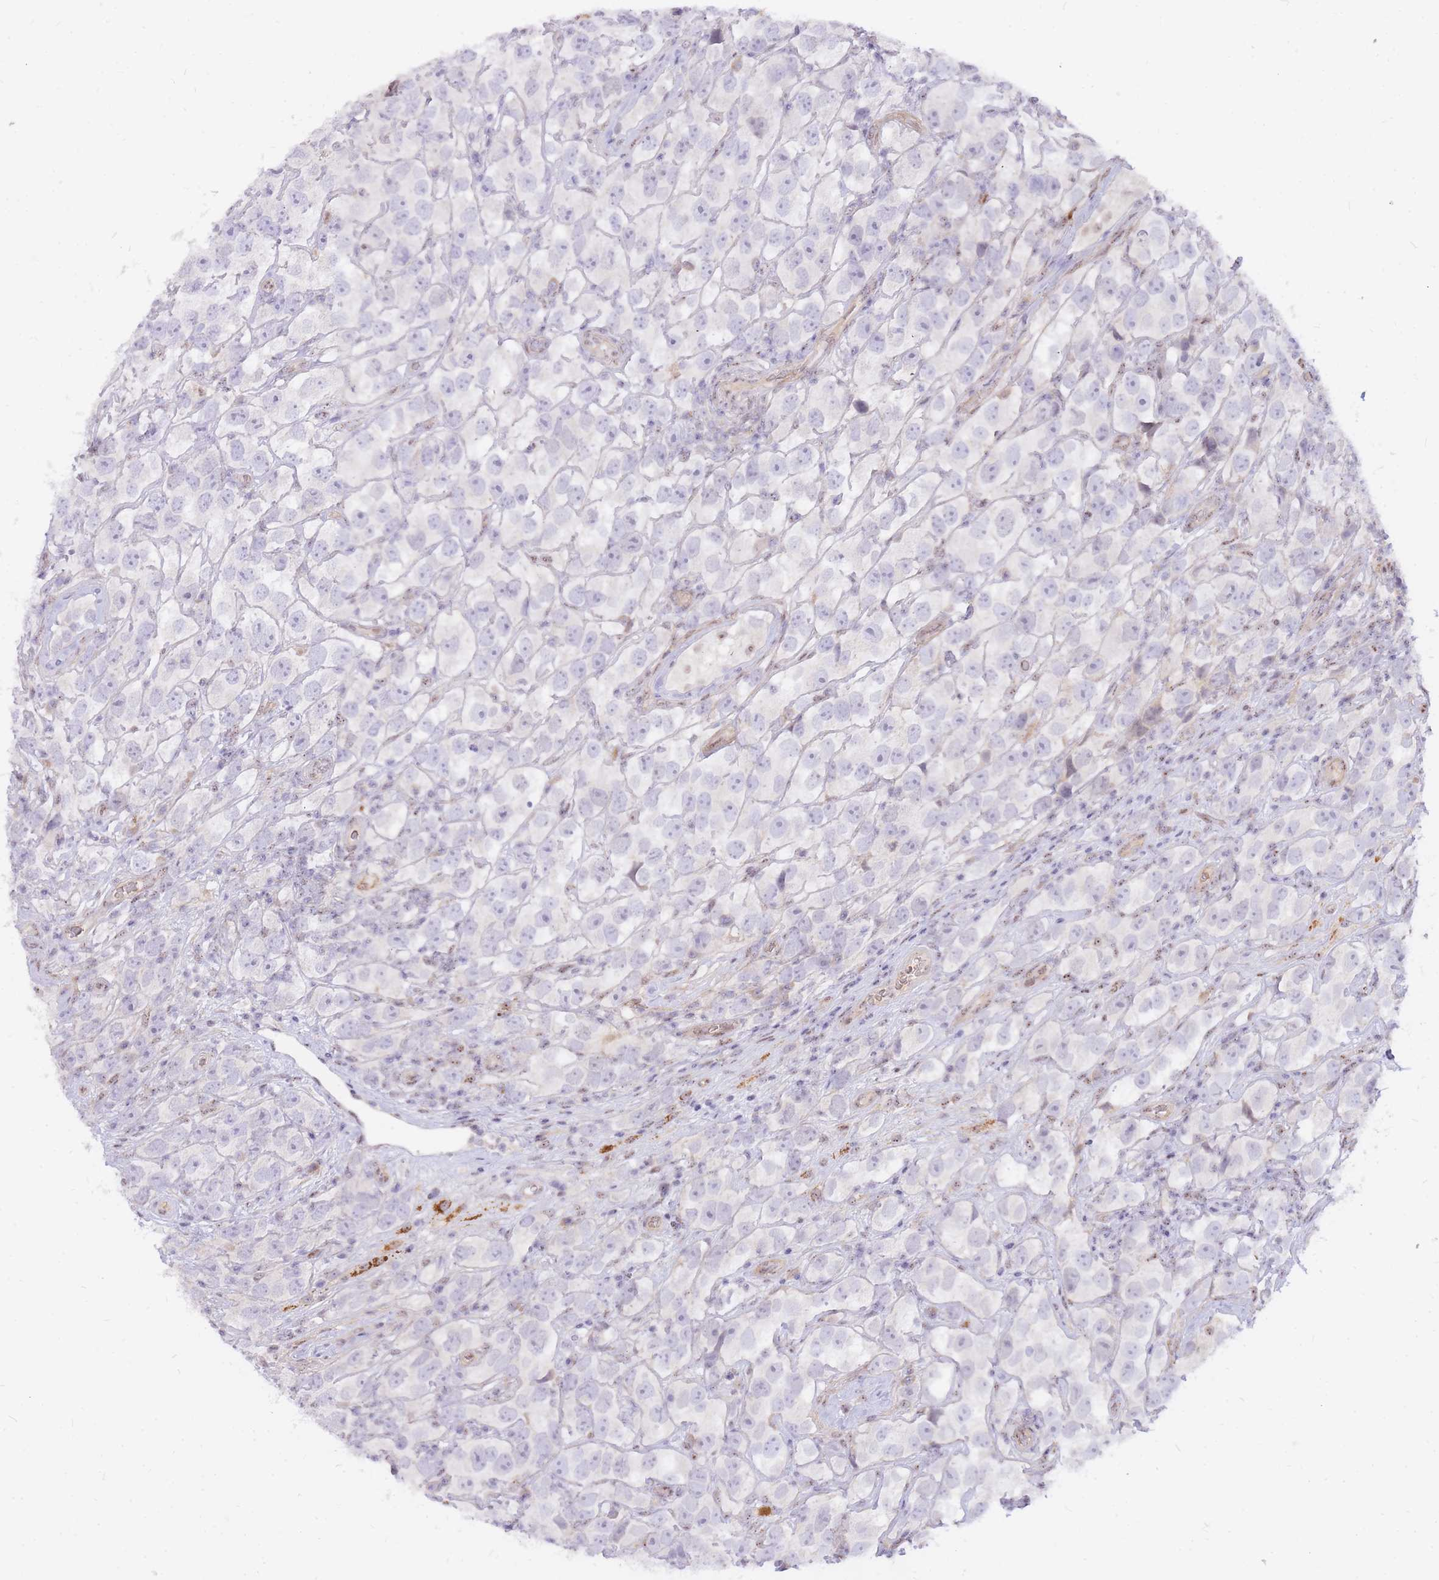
{"staining": {"intensity": "negative", "quantity": "none", "location": "none"}, "tissue": "testis cancer", "cell_type": "Tumor cells", "image_type": "cancer", "snomed": [{"axis": "morphology", "description": "Seminoma, NOS"}, {"axis": "topography", "description": "Testis"}], "caption": "This is an immunohistochemistry (IHC) photomicrograph of seminoma (testis). There is no staining in tumor cells.", "gene": "TLE2", "patient": {"sex": "male", "age": 26}}